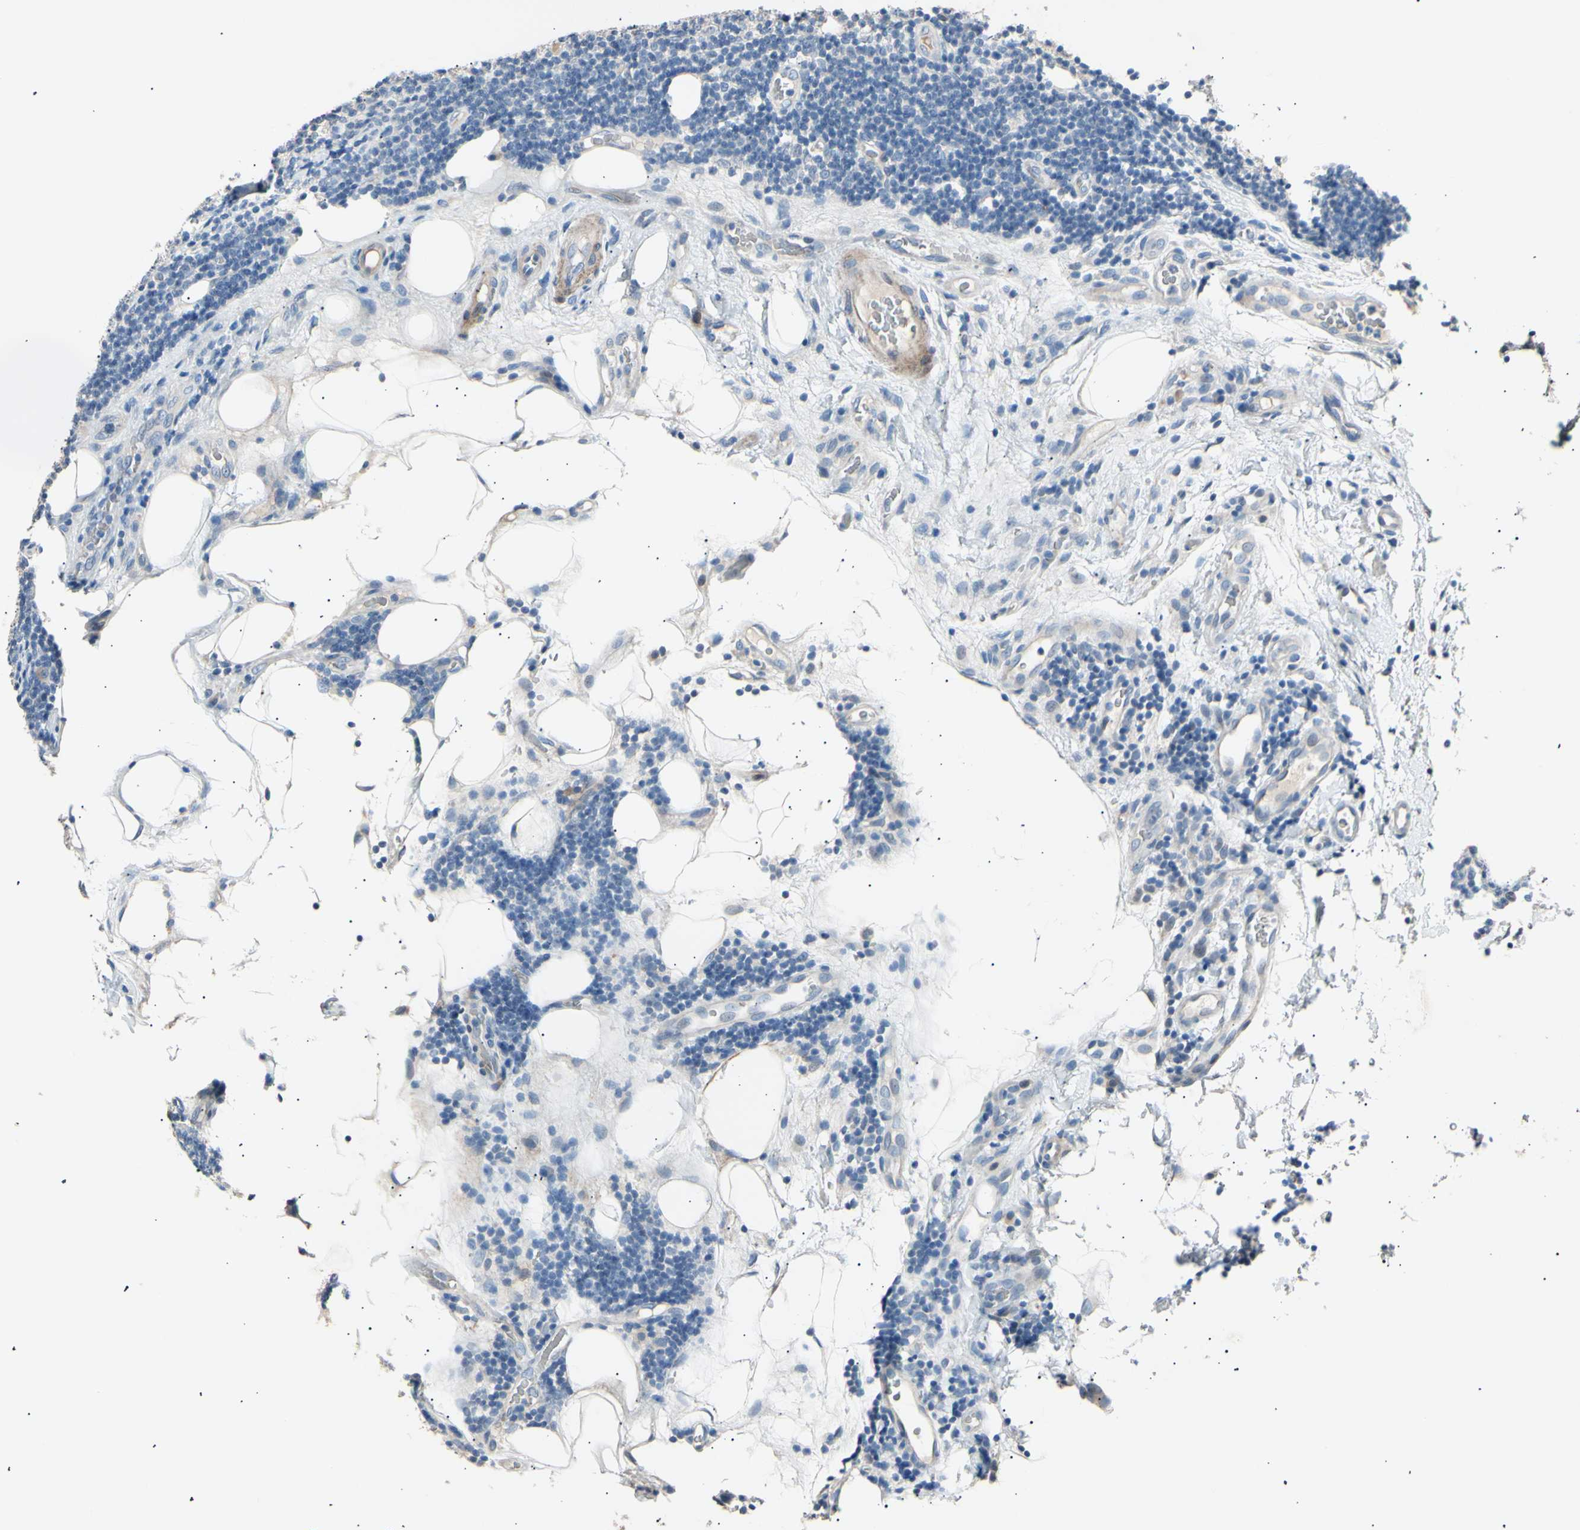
{"staining": {"intensity": "negative", "quantity": "none", "location": "none"}, "tissue": "lymphoma", "cell_type": "Tumor cells", "image_type": "cancer", "snomed": [{"axis": "morphology", "description": "Malignant lymphoma, non-Hodgkin's type, Low grade"}, {"axis": "topography", "description": "Lymph node"}], "caption": "A micrograph of human lymphoma is negative for staining in tumor cells. (IHC, brightfield microscopy, high magnification).", "gene": "LDLR", "patient": {"sex": "male", "age": 83}}